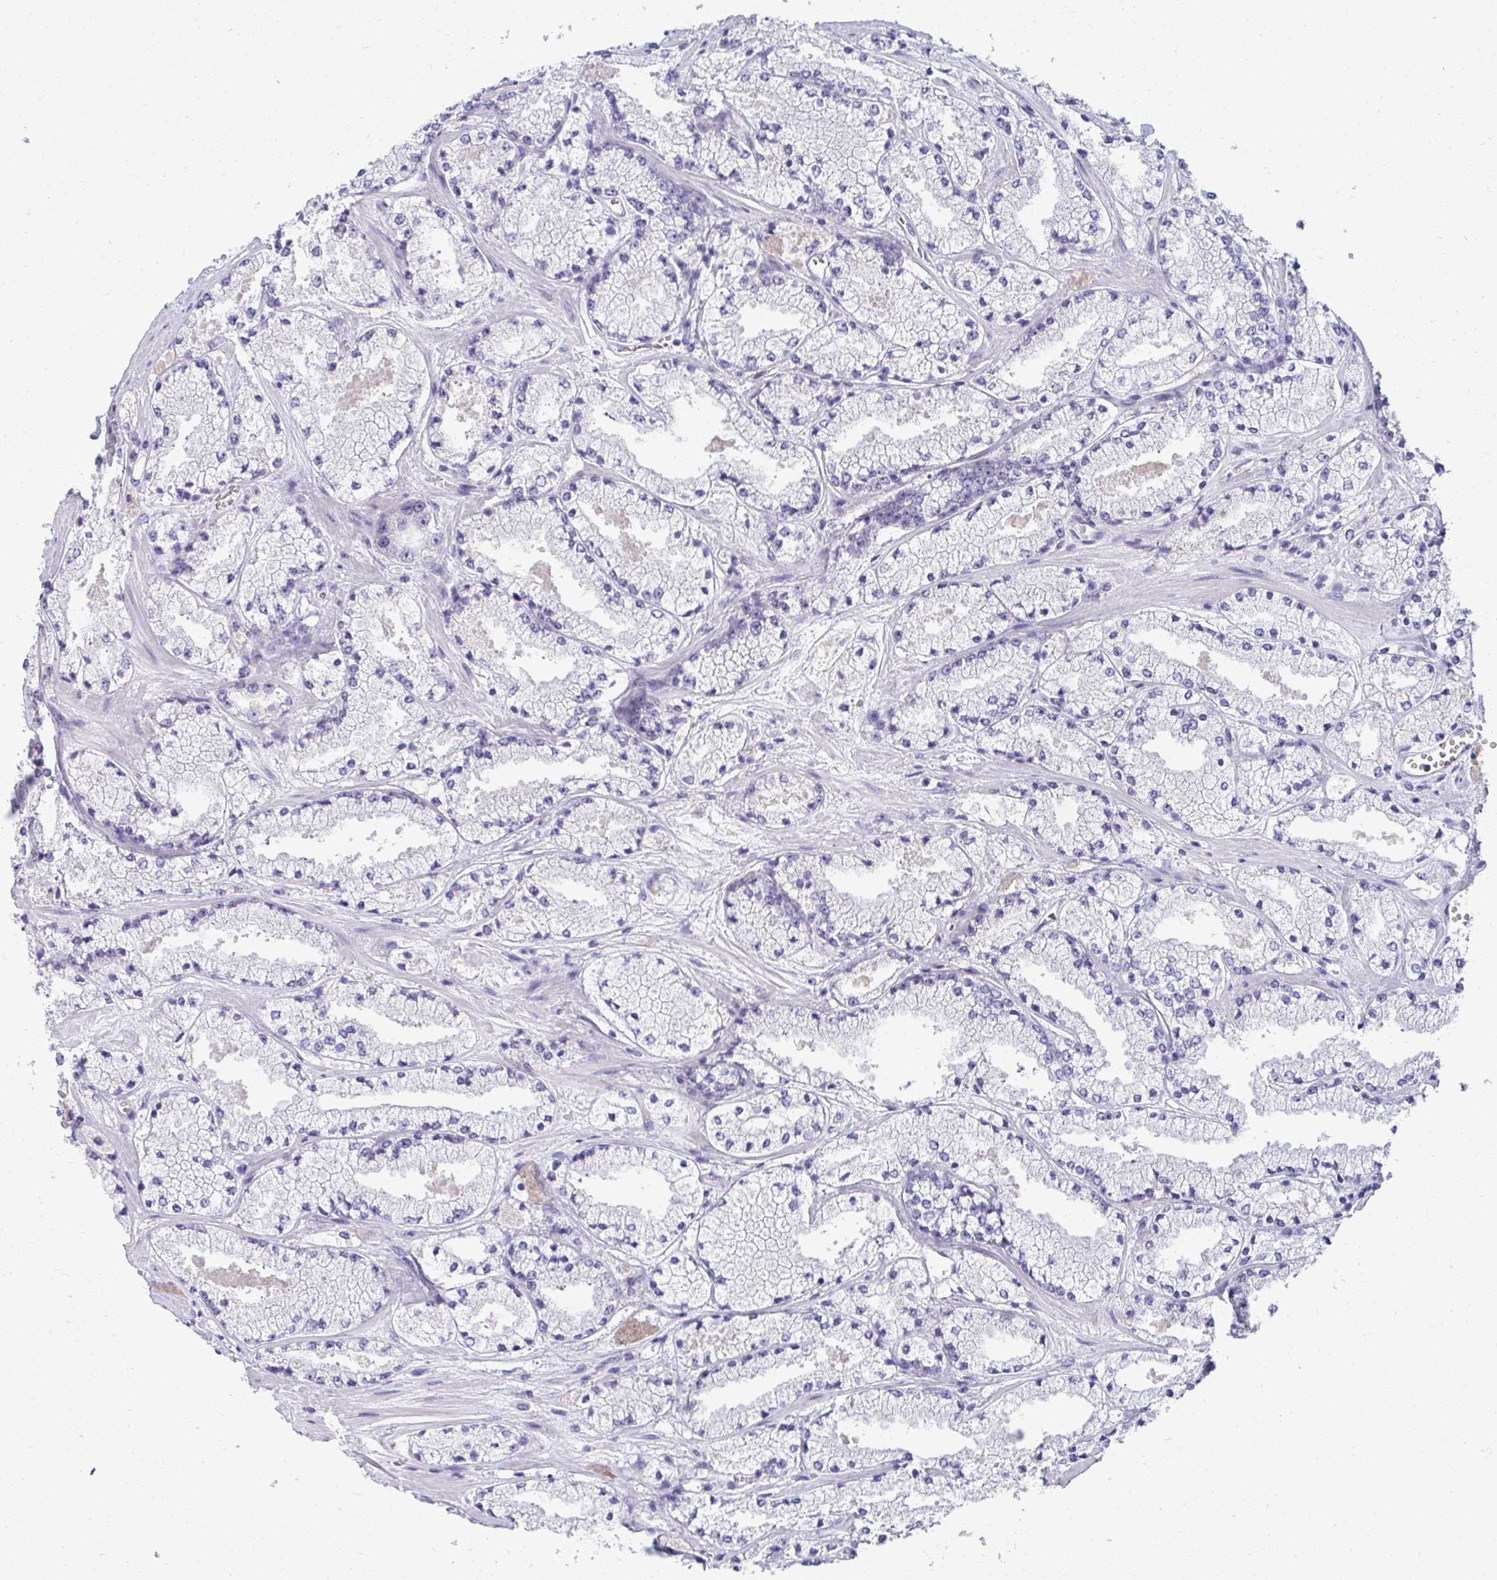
{"staining": {"intensity": "negative", "quantity": "none", "location": "none"}, "tissue": "prostate cancer", "cell_type": "Tumor cells", "image_type": "cancer", "snomed": [{"axis": "morphology", "description": "Adenocarcinoma, High grade"}, {"axis": "topography", "description": "Prostate"}], "caption": "Protein analysis of prostate adenocarcinoma (high-grade) shows no significant staining in tumor cells.", "gene": "FASLG", "patient": {"sex": "male", "age": 63}}